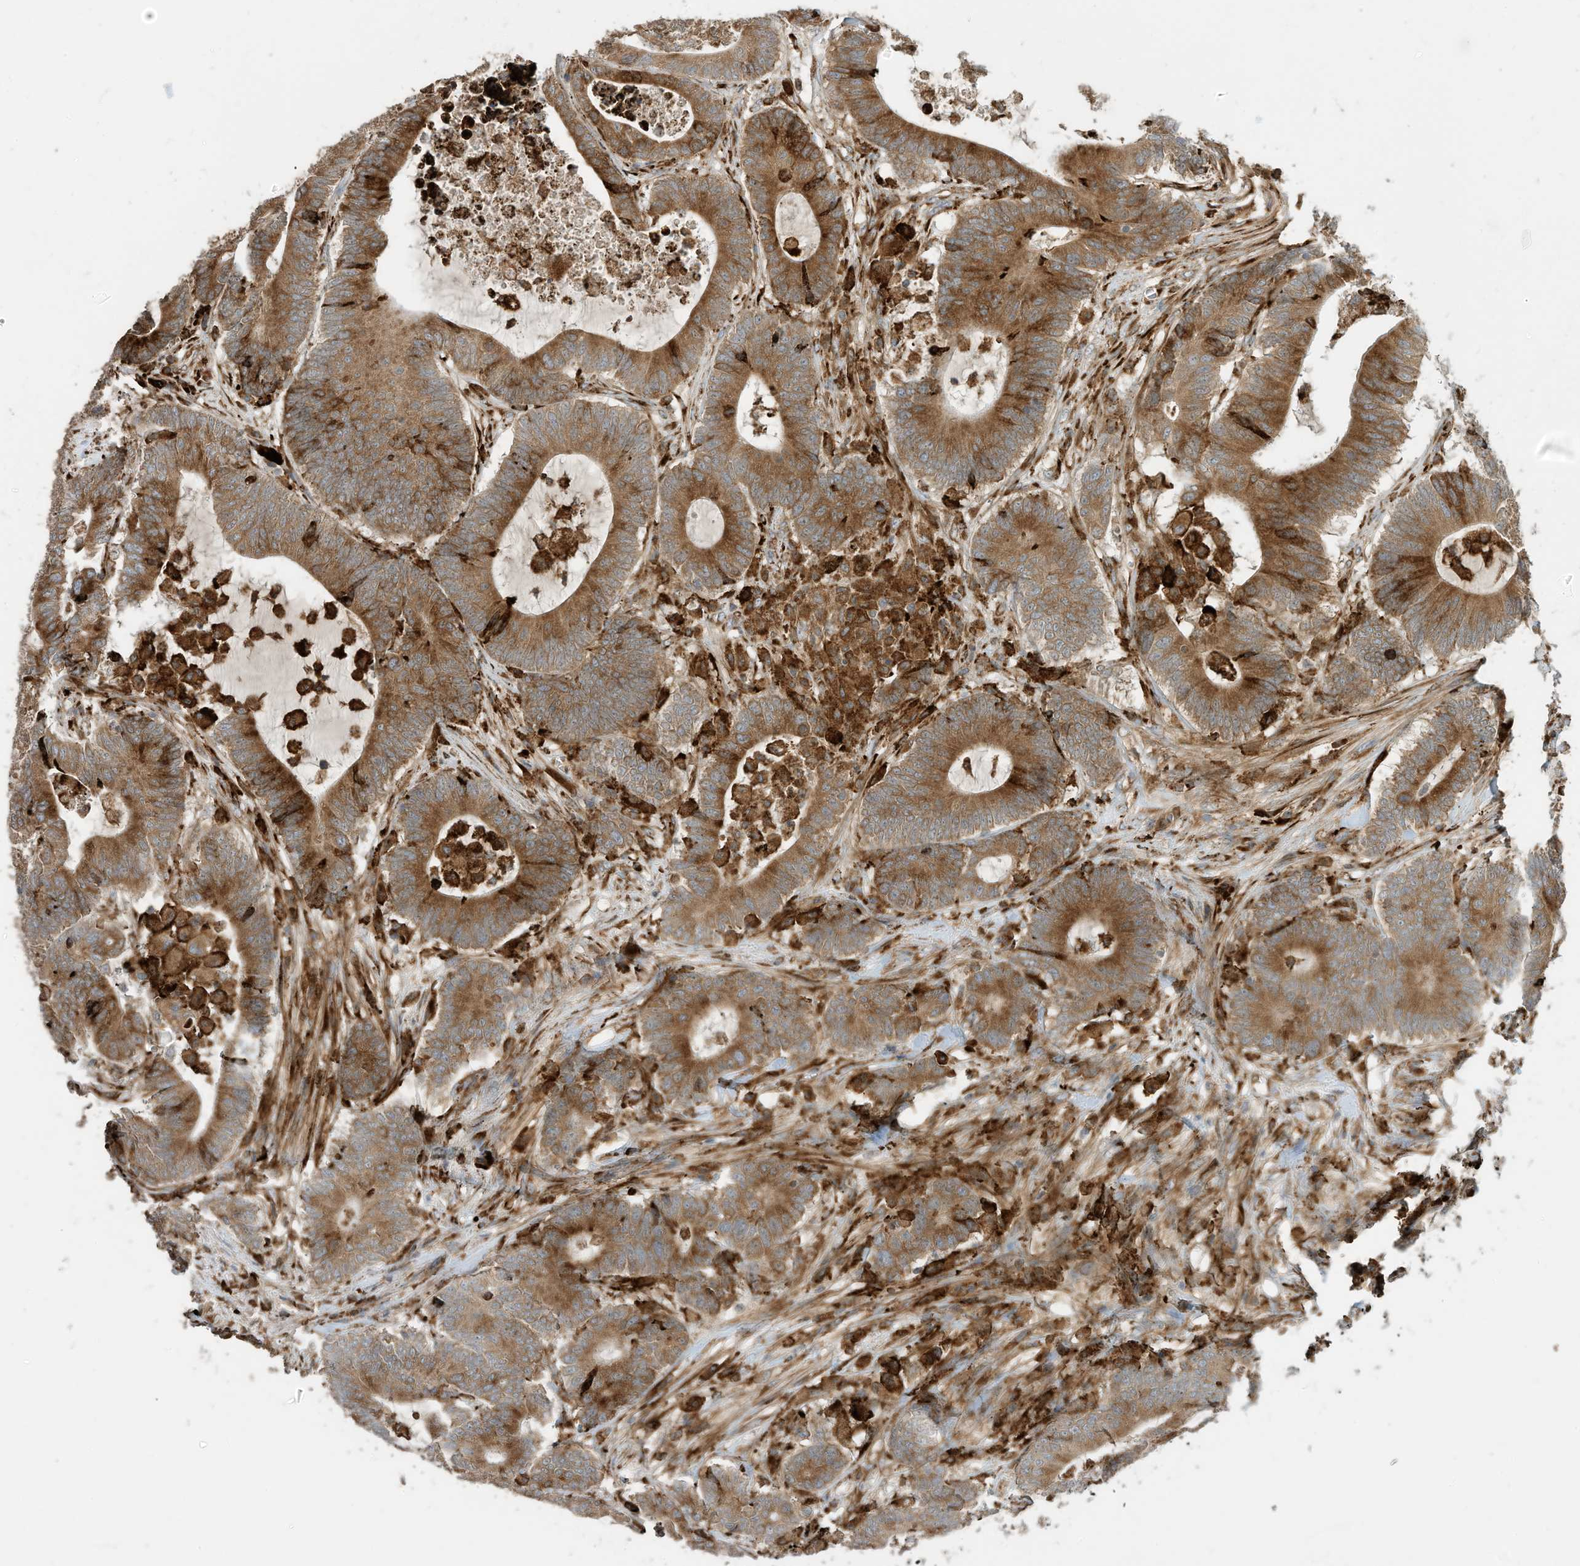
{"staining": {"intensity": "strong", "quantity": ">75%", "location": "cytoplasmic/membranous"}, "tissue": "colorectal cancer", "cell_type": "Tumor cells", "image_type": "cancer", "snomed": [{"axis": "morphology", "description": "Adenocarcinoma, NOS"}, {"axis": "topography", "description": "Colon"}], "caption": "Human colorectal cancer (adenocarcinoma) stained for a protein (brown) demonstrates strong cytoplasmic/membranous positive positivity in approximately >75% of tumor cells.", "gene": "TRNAU1AP", "patient": {"sex": "female", "age": 84}}